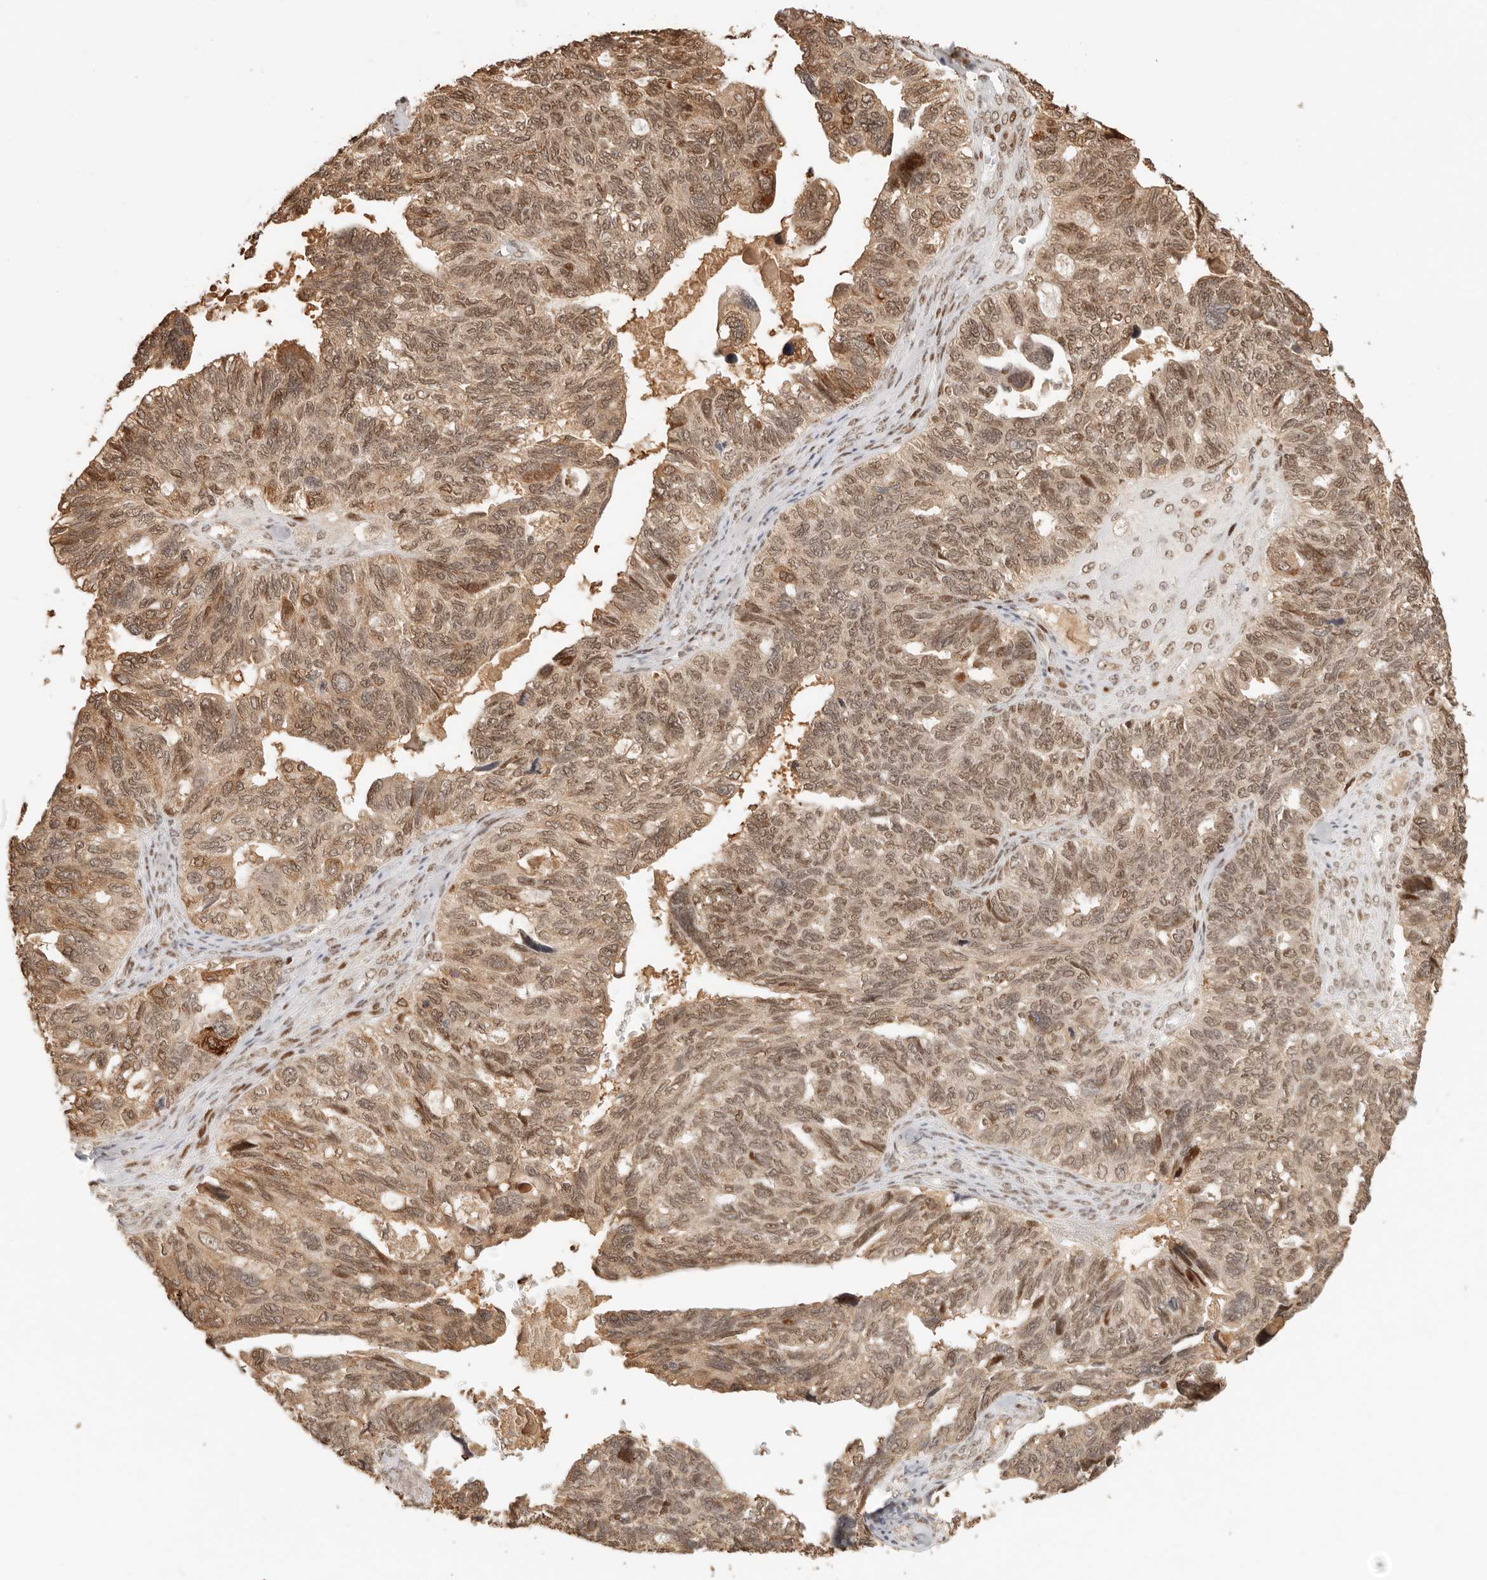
{"staining": {"intensity": "moderate", "quantity": ">75%", "location": "nuclear"}, "tissue": "ovarian cancer", "cell_type": "Tumor cells", "image_type": "cancer", "snomed": [{"axis": "morphology", "description": "Cystadenocarcinoma, serous, NOS"}, {"axis": "topography", "description": "Ovary"}], "caption": "Immunohistochemical staining of ovarian cancer shows moderate nuclear protein staining in approximately >75% of tumor cells.", "gene": "NPAS2", "patient": {"sex": "female", "age": 79}}